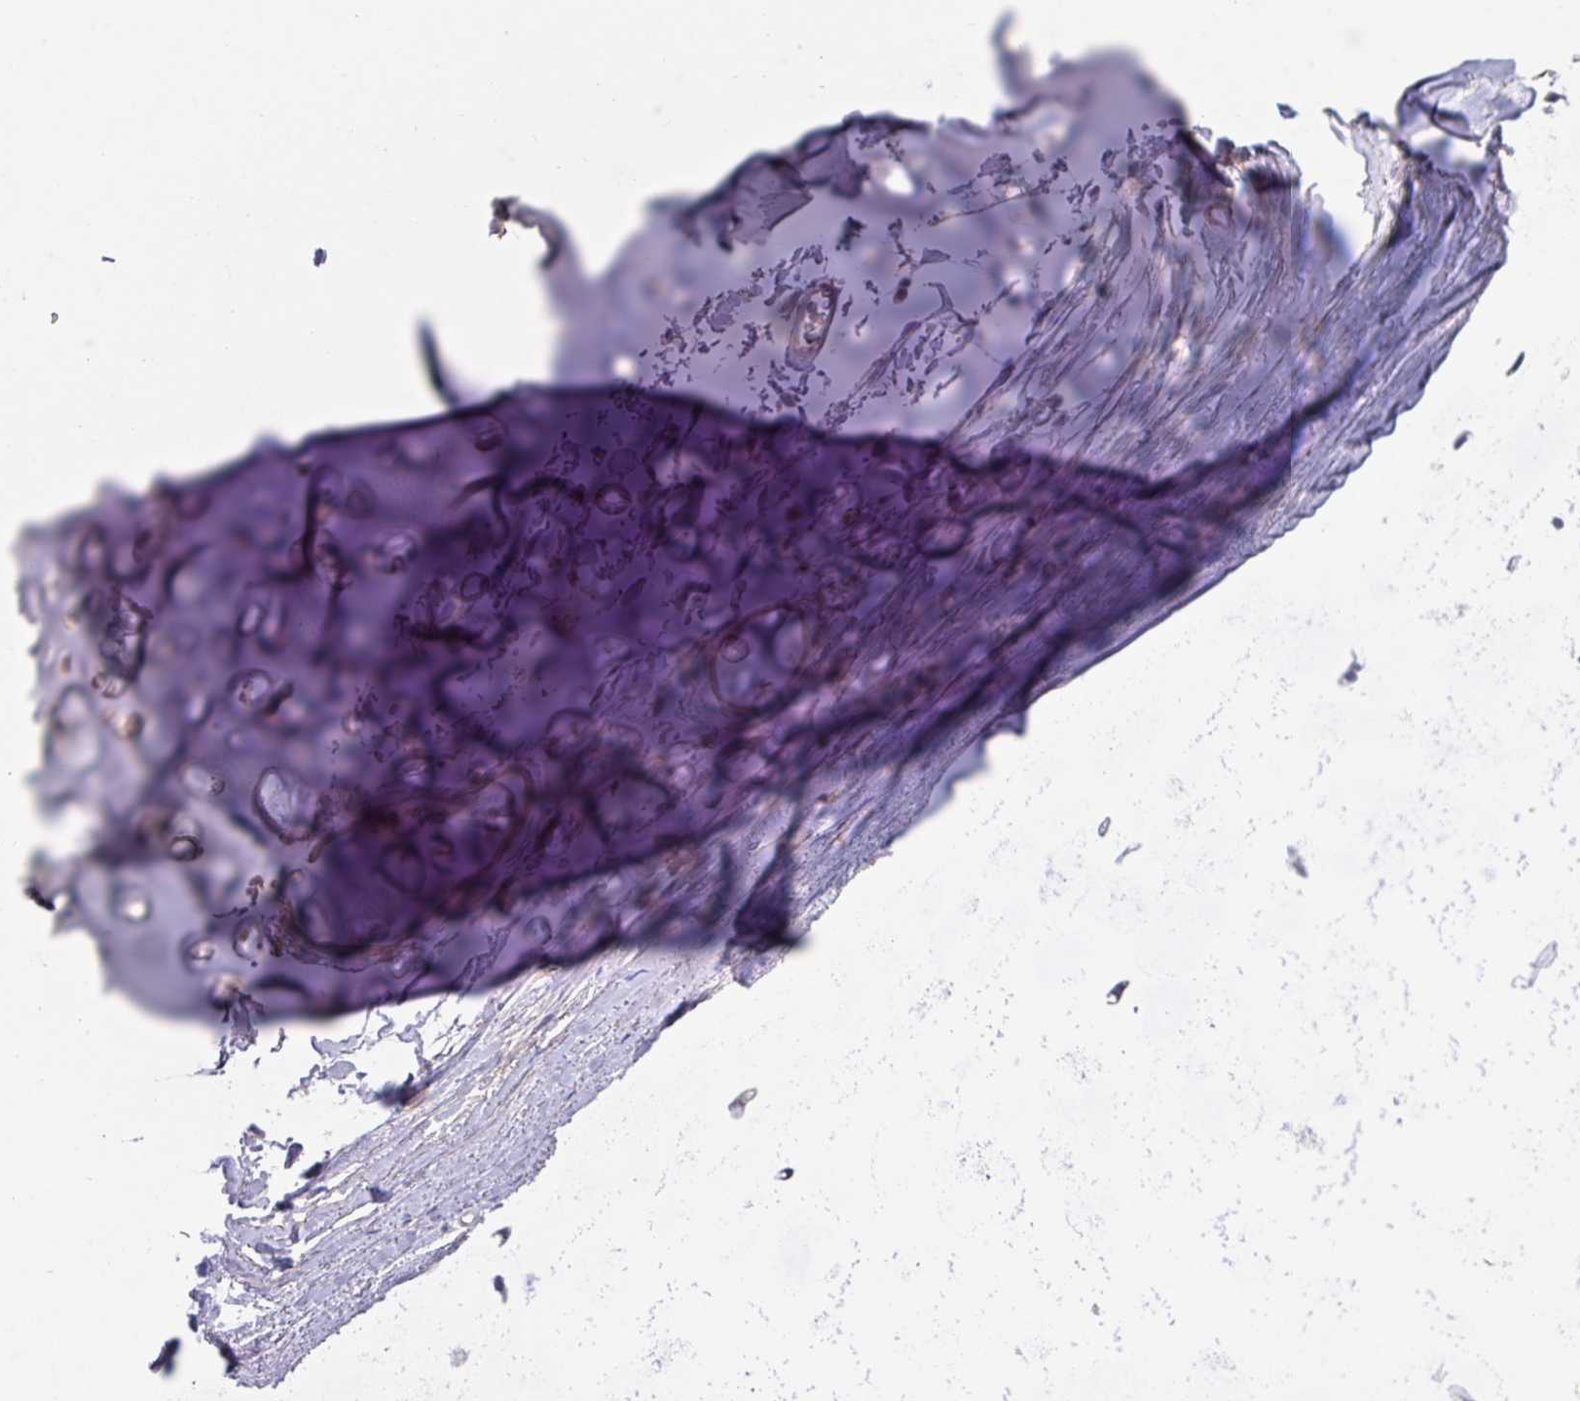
{"staining": {"intensity": "moderate", "quantity": "25%-75%", "location": "cytoplasmic/membranous"}, "tissue": "soft tissue", "cell_type": "Chondrocytes", "image_type": "normal", "snomed": [{"axis": "morphology", "description": "Normal tissue, NOS"}, {"axis": "topography", "description": "Lymph node"}, {"axis": "topography", "description": "Cartilage tissue"}, {"axis": "topography", "description": "Bronchus"}], "caption": "Moderate cytoplasmic/membranous protein staining is identified in approximately 25%-75% of chondrocytes in soft tissue. (DAB (3,3'-diaminobenzidine) IHC, brown staining for protein, blue staining for nuclei).", "gene": "PRADC1", "patient": {"sex": "female", "age": 70}}